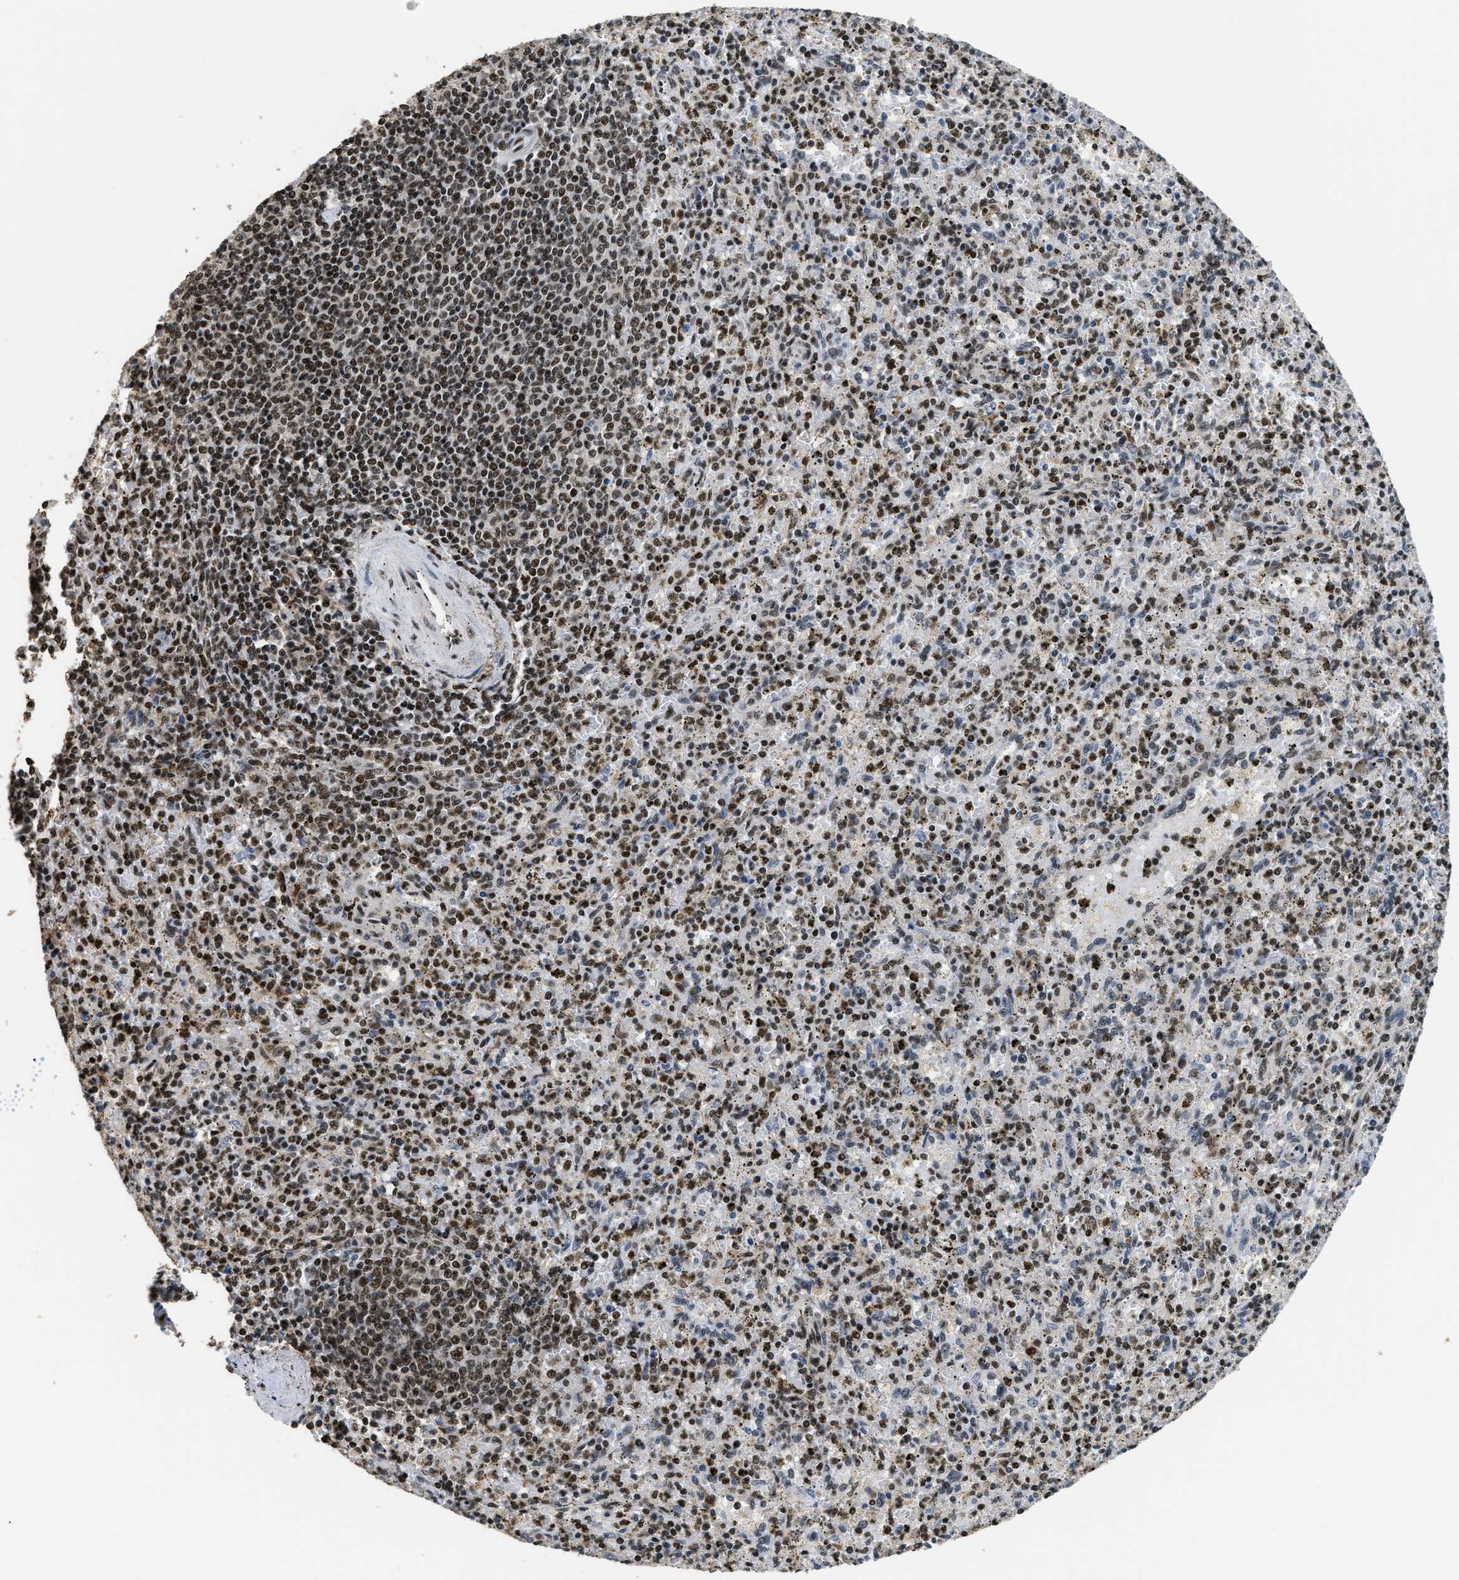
{"staining": {"intensity": "moderate", "quantity": ">75%", "location": "nuclear"}, "tissue": "spleen", "cell_type": "Cells in red pulp", "image_type": "normal", "snomed": [{"axis": "morphology", "description": "Normal tissue, NOS"}, {"axis": "topography", "description": "Spleen"}], "caption": "Immunohistochemistry (IHC) (DAB (3,3'-diaminobenzidine)) staining of normal human spleen demonstrates moderate nuclear protein staining in approximately >75% of cells in red pulp.", "gene": "RAD21", "patient": {"sex": "male", "age": 72}}